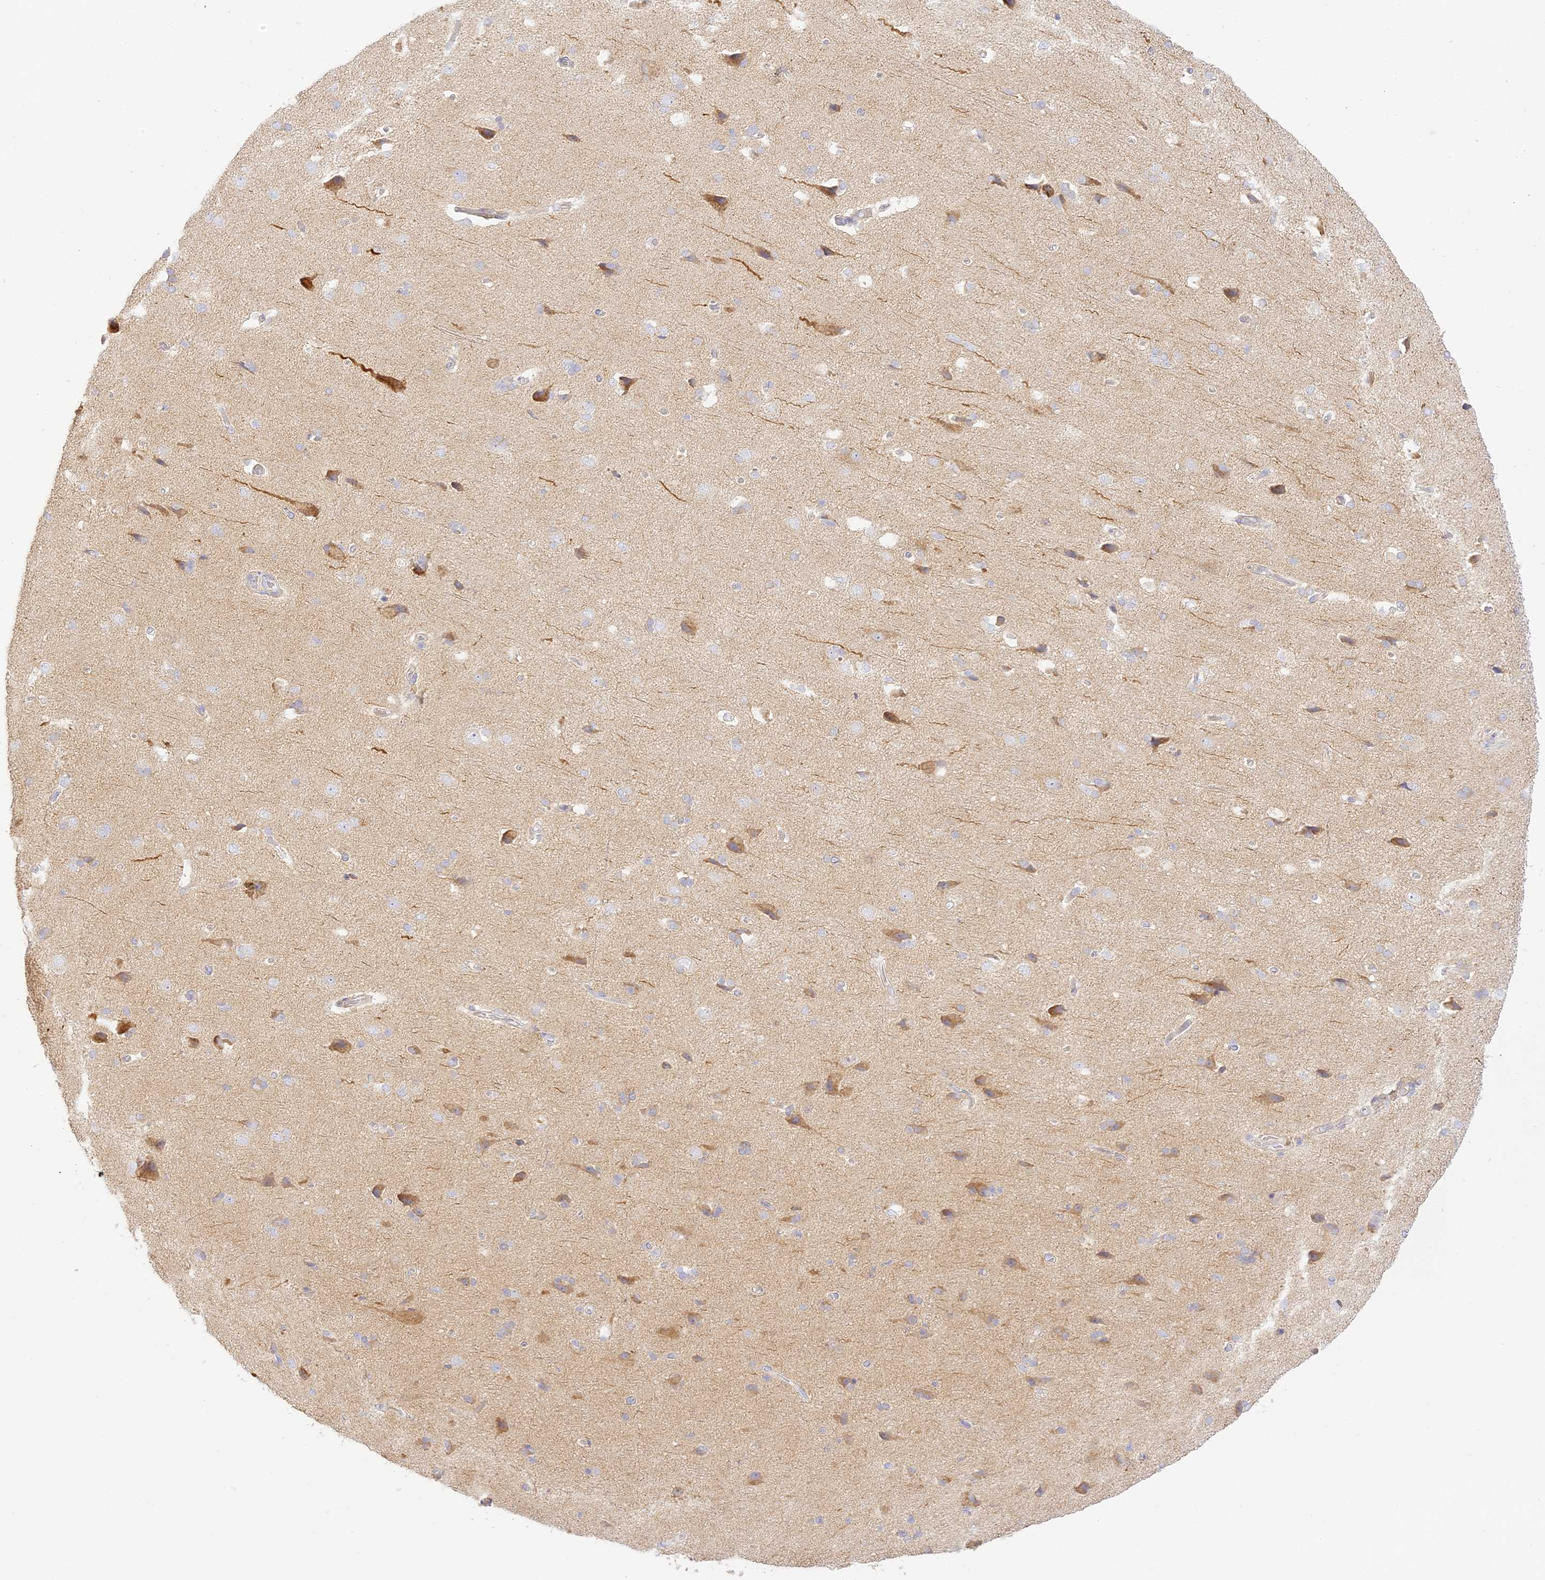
{"staining": {"intensity": "negative", "quantity": "none", "location": "none"}, "tissue": "cerebral cortex", "cell_type": "Endothelial cells", "image_type": "normal", "snomed": [{"axis": "morphology", "description": "Normal tissue, NOS"}, {"axis": "topography", "description": "Cerebral cortex"}], "caption": "Image shows no protein staining in endothelial cells of benign cerebral cortex. (Immunohistochemistry, brightfield microscopy, high magnification).", "gene": "LRRC15", "patient": {"sex": "male", "age": 62}}